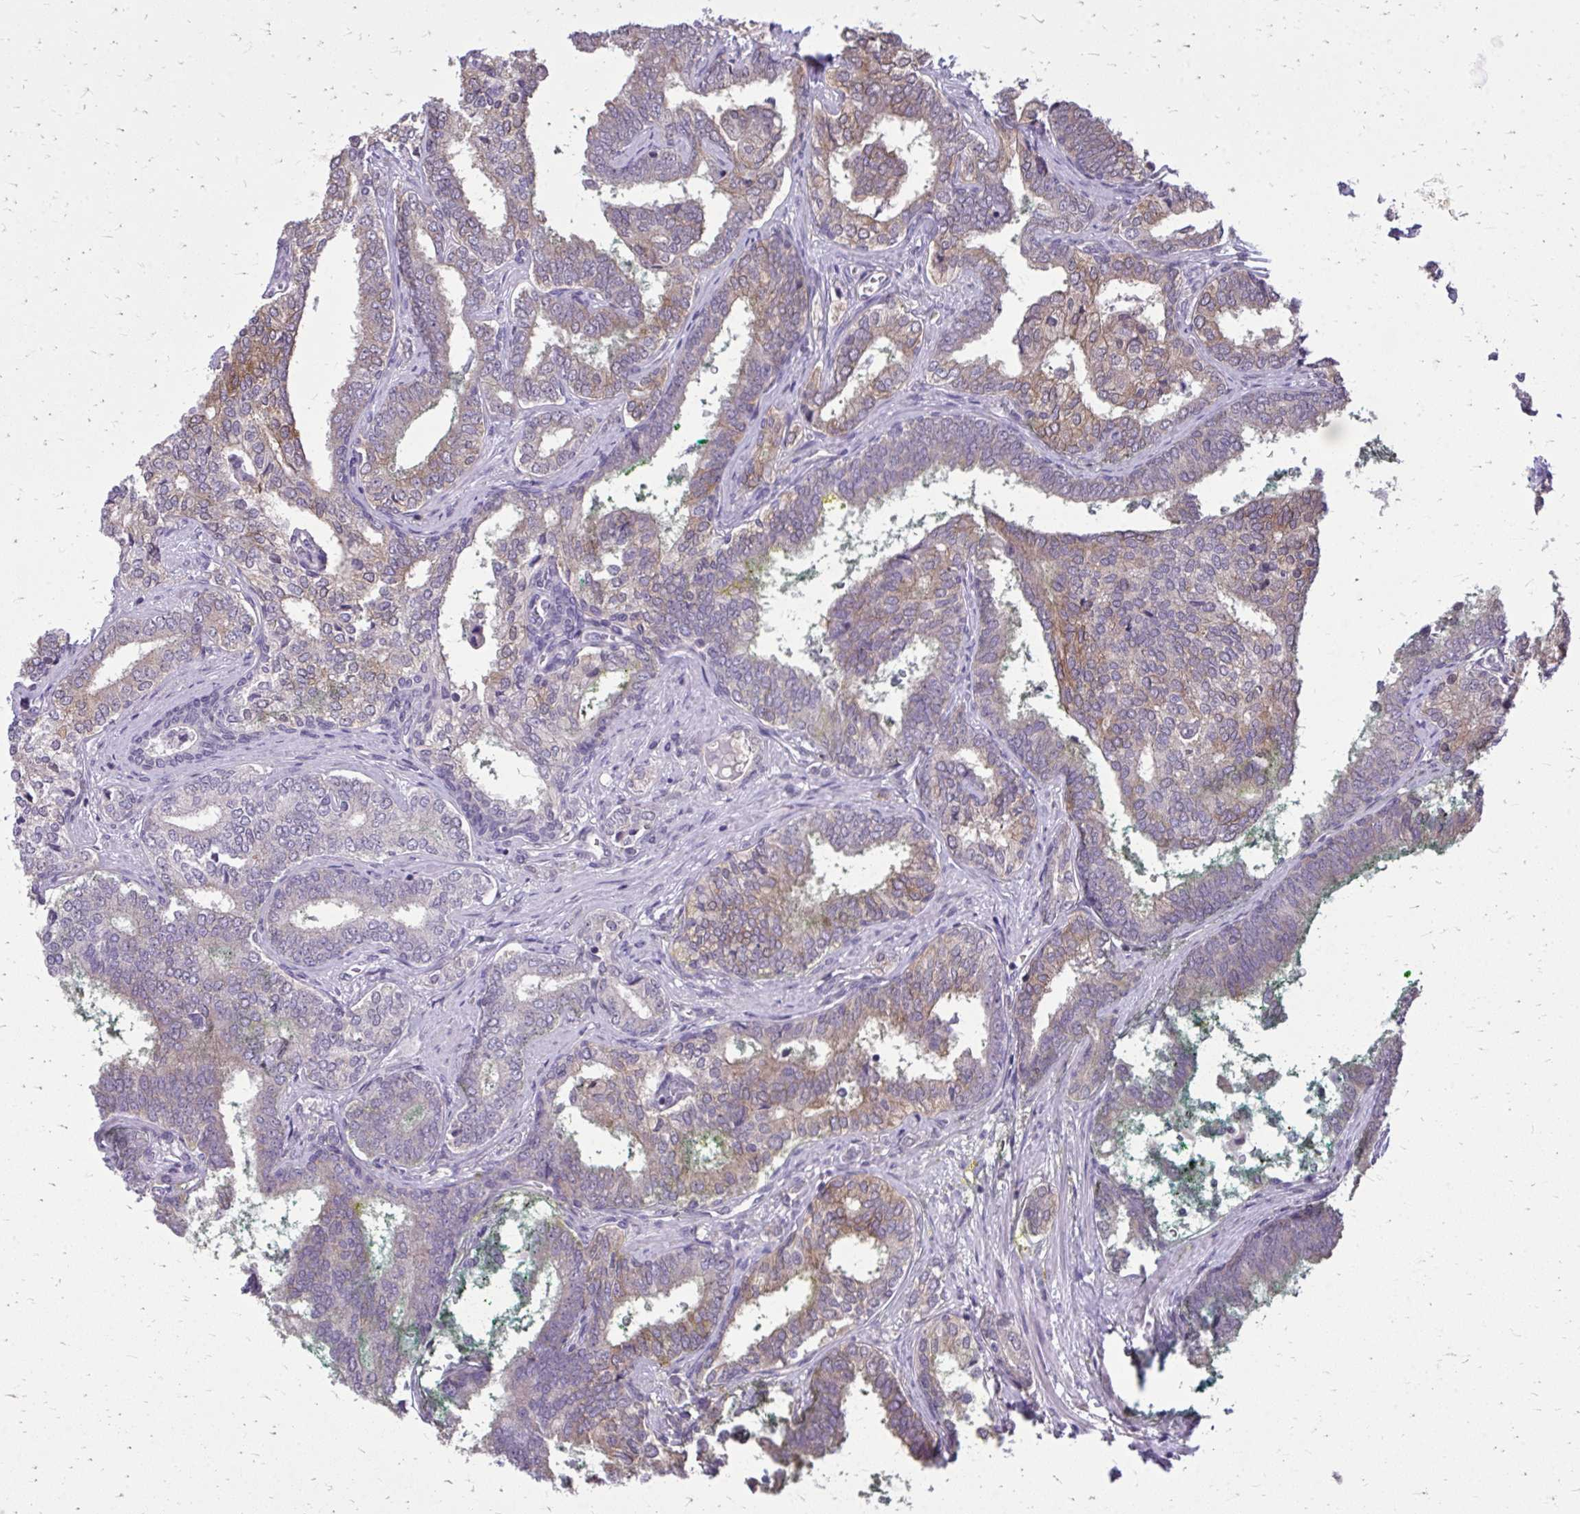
{"staining": {"intensity": "weak", "quantity": "25%-75%", "location": "cytoplasmic/membranous"}, "tissue": "prostate cancer", "cell_type": "Tumor cells", "image_type": "cancer", "snomed": [{"axis": "morphology", "description": "Adenocarcinoma, High grade"}, {"axis": "topography", "description": "Prostate"}], "caption": "Weak cytoplasmic/membranous expression for a protein is present in about 25%-75% of tumor cells of prostate adenocarcinoma (high-grade) using IHC.", "gene": "AKAP5", "patient": {"sex": "male", "age": 72}}